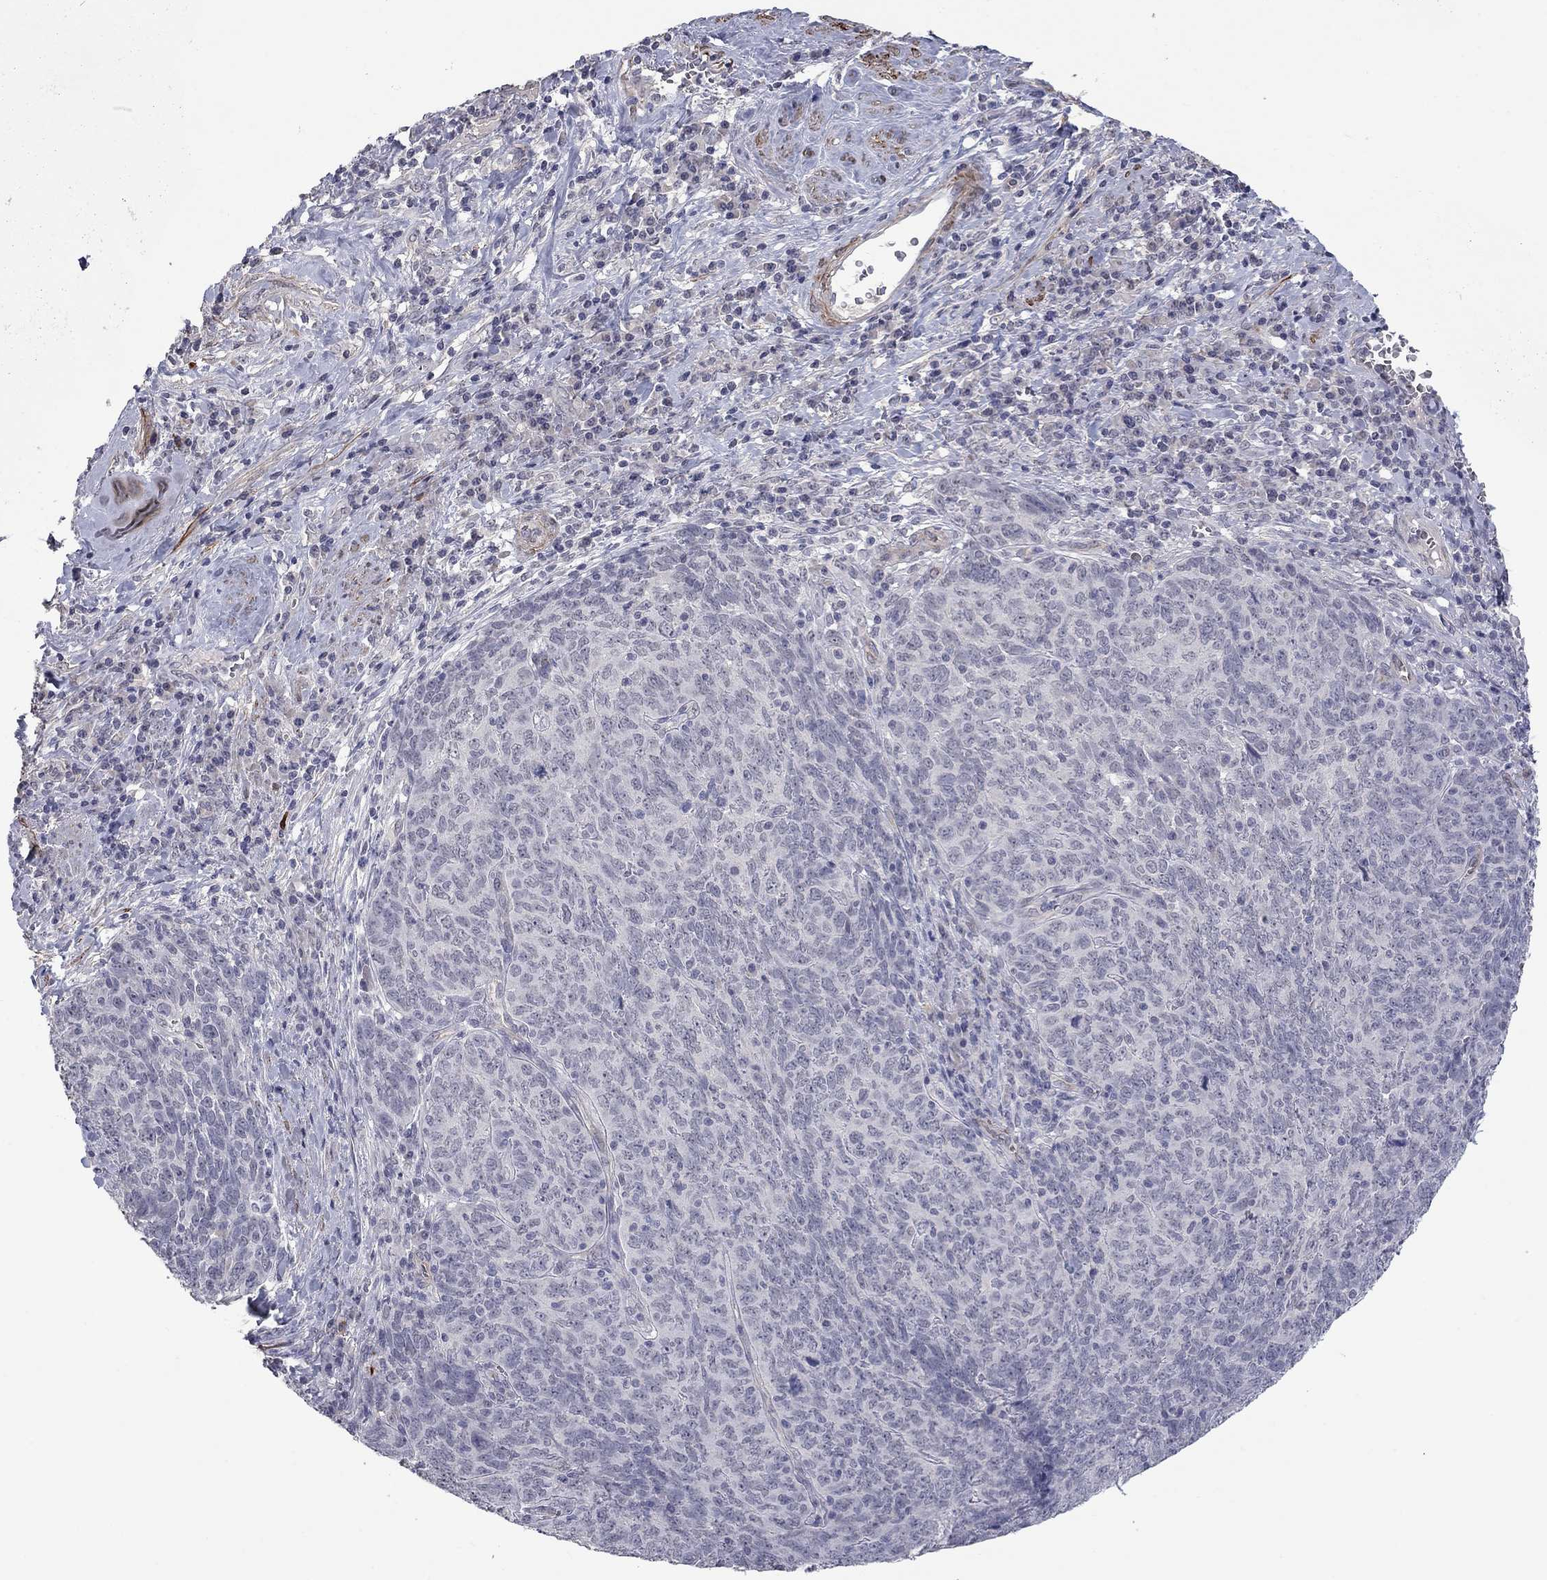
{"staining": {"intensity": "negative", "quantity": "none", "location": "none"}, "tissue": "skin cancer", "cell_type": "Tumor cells", "image_type": "cancer", "snomed": [{"axis": "morphology", "description": "Squamous cell carcinoma, NOS"}, {"axis": "topography", "description": "Skin"}, {"axis": "topography", "description": "Anal"}], "caption": "There is no significant expression in tumor cells of skin cancer.", "gene": "IP6K3", "patient": {"sex": "female", "age": 51}}